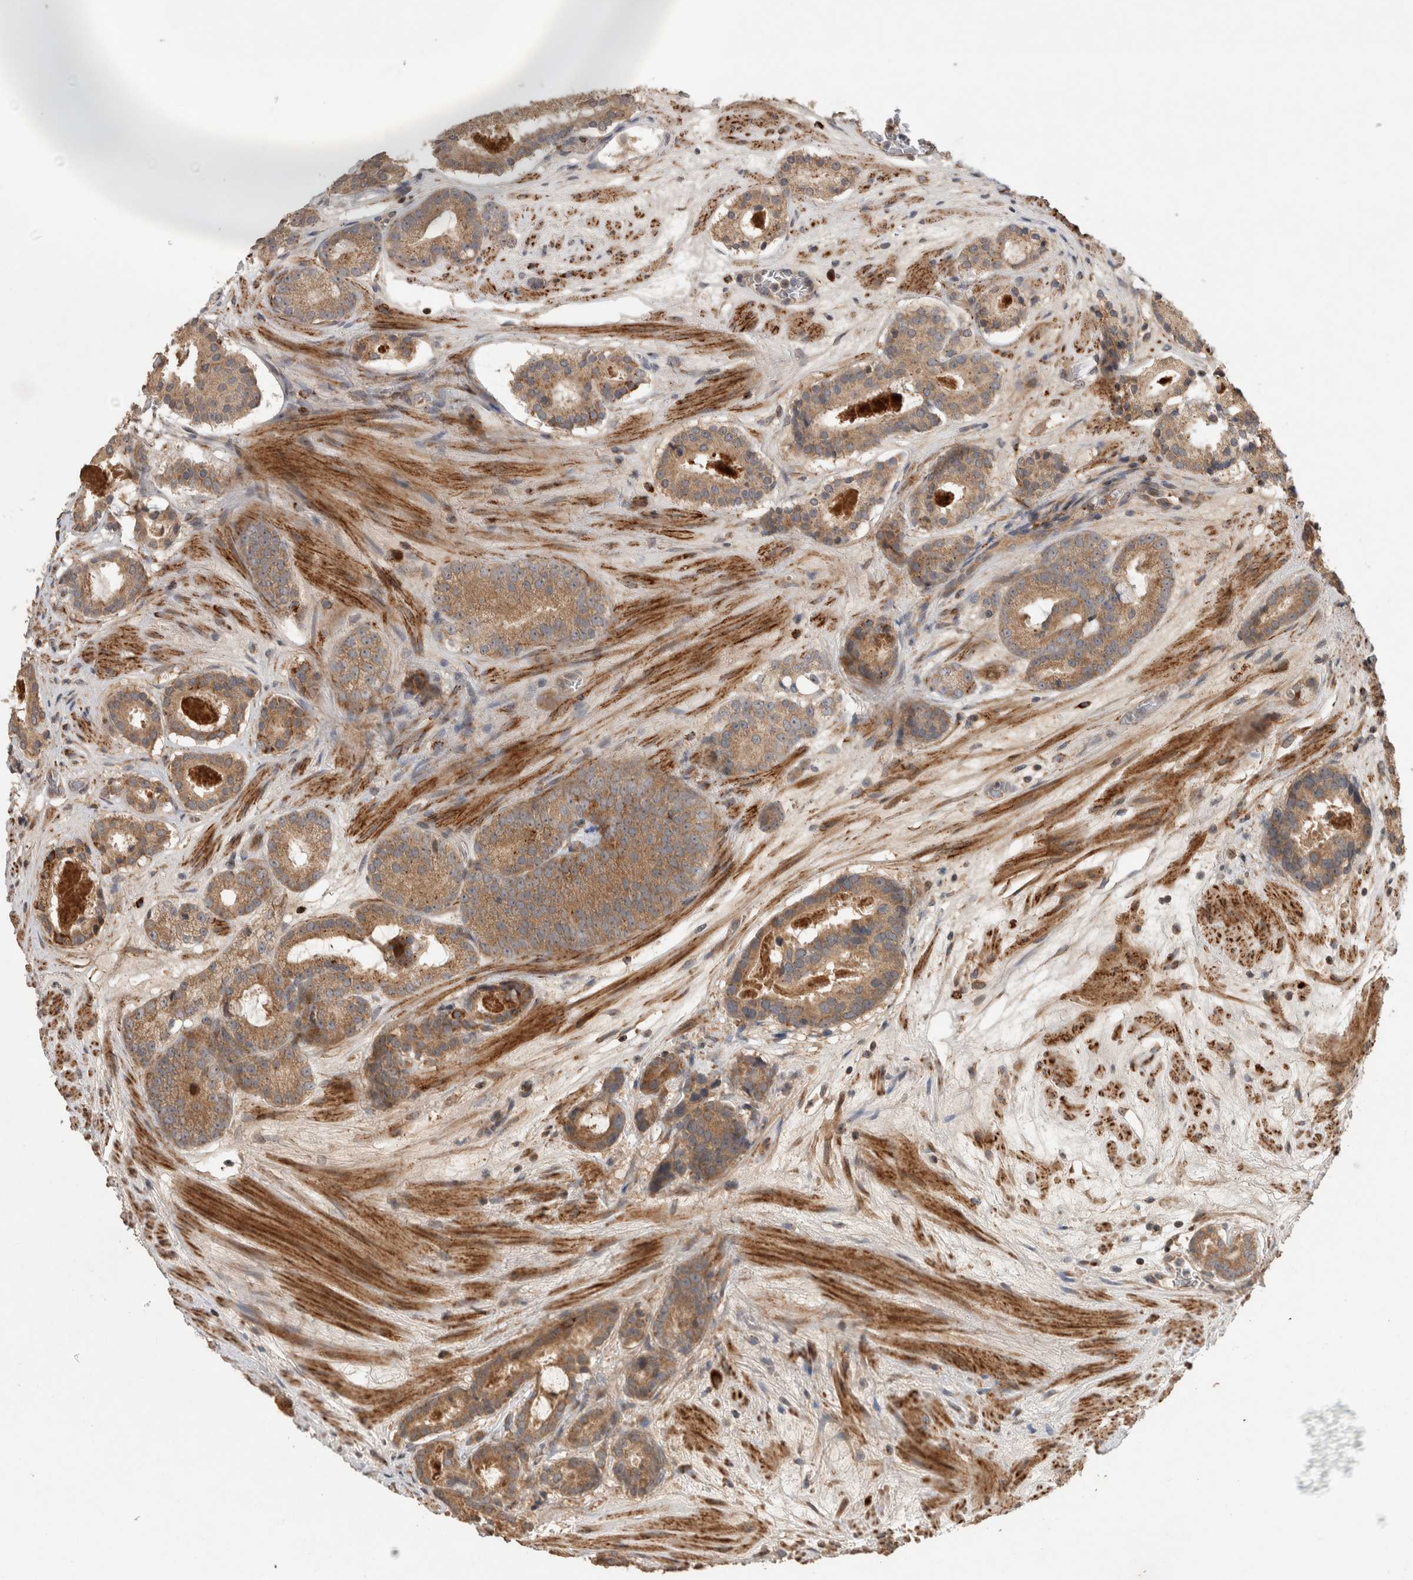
{"staining": {"intensity": "moderate", "quantity": ">75%", "location": "cytoplasmic/membranous"}, "tissue": "prostate cancer", "cell_type": "Tumor cells", "image_type": "cancer", "snomed": [{"axis": "morphology", "description": "Adenocarcinoma, Low grade"}, {"axis": "topography", "description": "Prostate"}], "caption": "Immunohistochemistry (IHC) of prostate low-grade adenocarcinoma displays medium levels of moderate cytoplasmic/membranous staining in about >75% of tumor cells.", "gene": "SERAC1", "patient": {"sex": "male", "age": 69}}